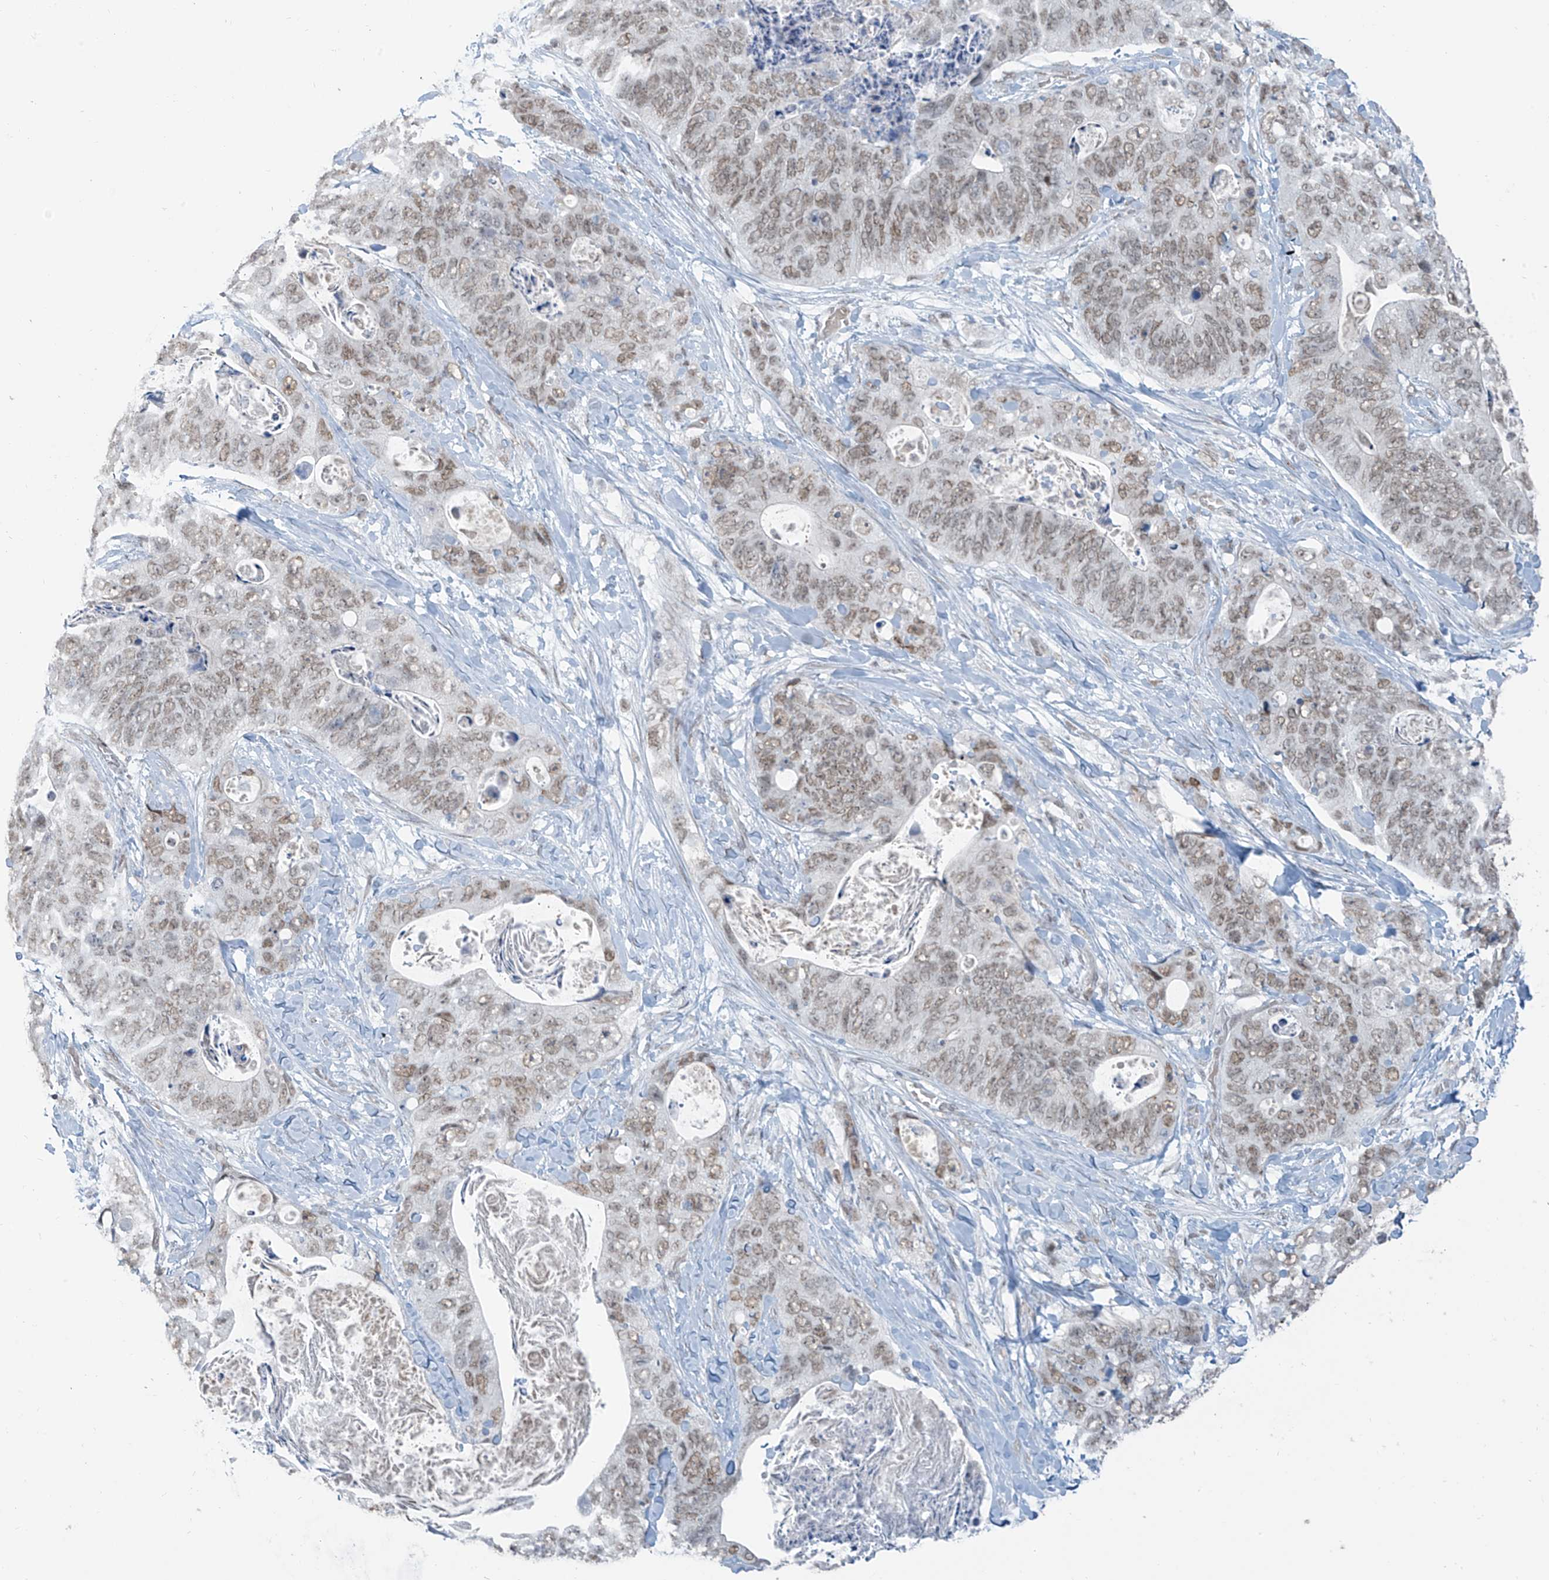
{"staining": {"intensity": "weak", "quantity": ">75%", "location": "nuclear"}, "tissue": "stomach cancer", "cell_type": "Tumor cells", "image_type": "cancer", "snomed": [{"axis": "morphology", "description": "Adenocarcinoma, NOS"}, {"axis": "topography", "description": "Stomach"}], "caption": "Brown immunohistochemical staining in stomach cancer demonstrates weak nuclear staining in about >75% of tumor cells. The protein is stained brown, and the nuclei are stained in blue (DAB IHC with brightfield microscopy, high magnification).", "gene": "MCM9", "patient": {"sex": "female", "age": 89}}